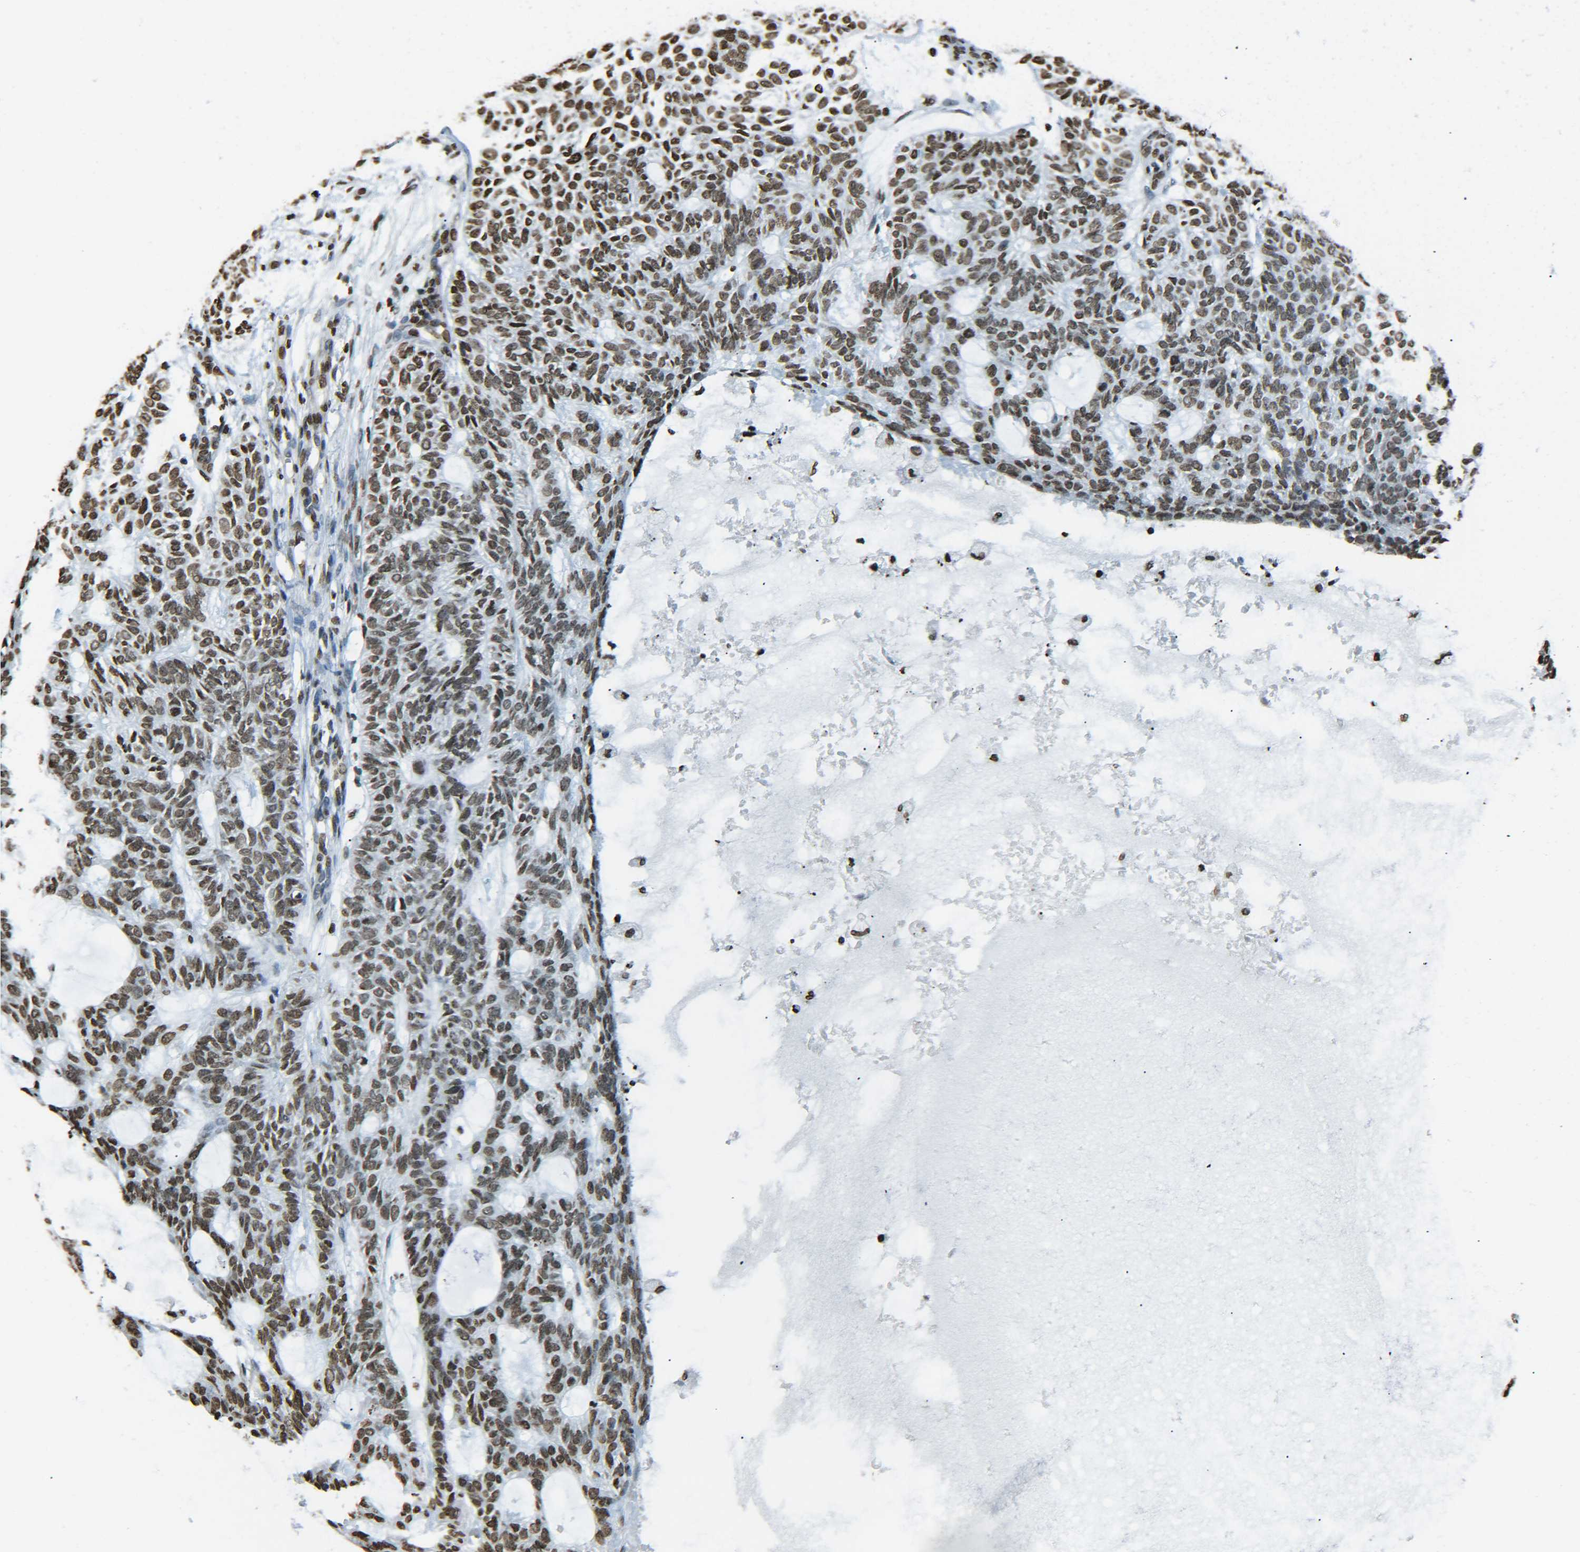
{"staining": {"intensity": "moderate", "quantity": ">75%", "location": "nuclear"}, "tissue": "skin cancer", "cell_type": "Tumor cells", "image_type": "cancer", "snomed": [{"axis": "morphology", "description": "Basal cell carcinoma"}, {"axis": "topography", "description": "Skin"}], "caption": "High-magnification brightfield microscopy of skin cancer stained with DAB (brown) and counterstained with hematoxylin (blue). tumor cells exhibit moderate nuclear positivity is identified in about>75% of cells.", "gene": "H4C16", "patient": {"sex": "male", "age": 87}}